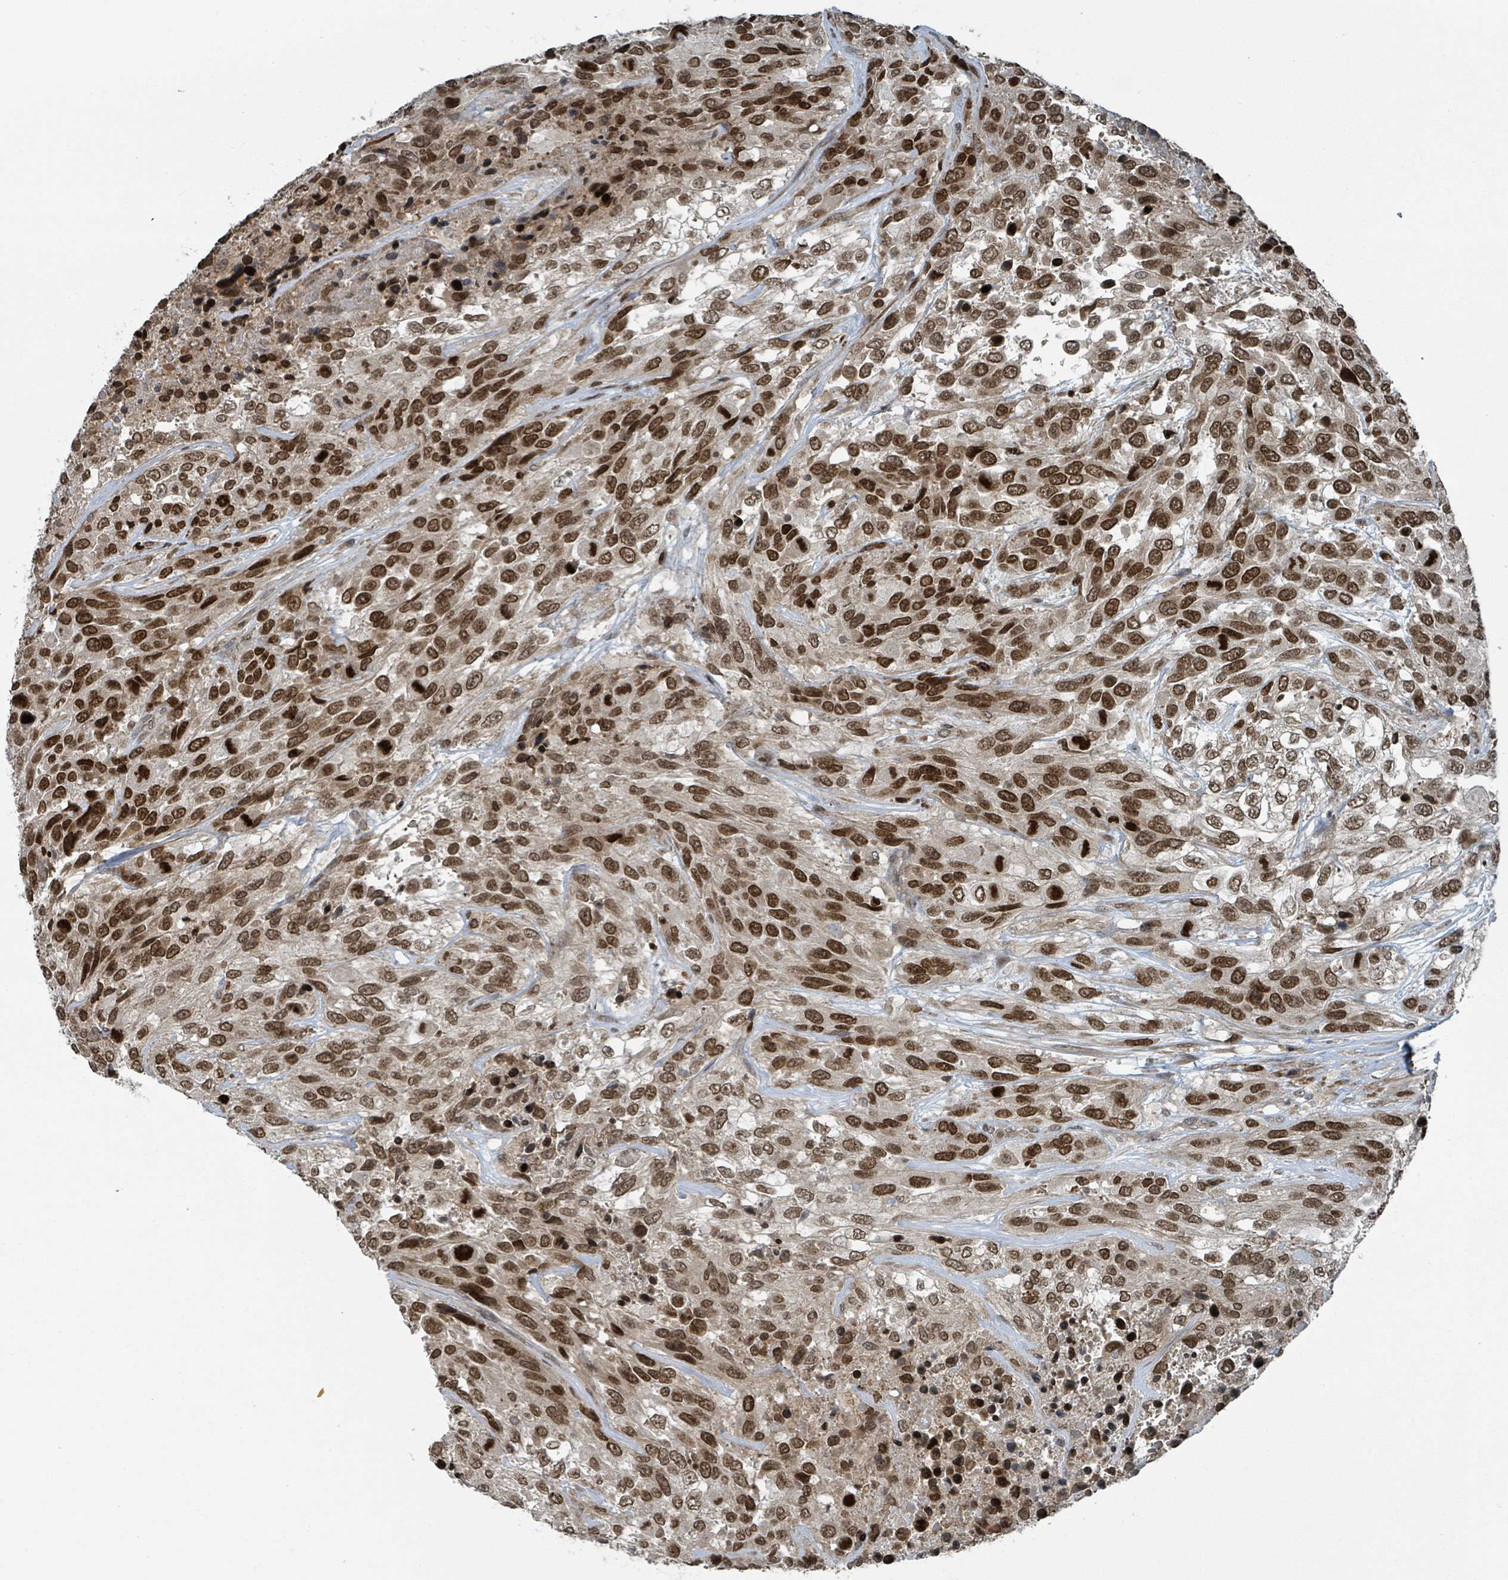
{"staining": {"intensity": "strong", "quantity": ">75%", "location": "nuclear"}, "tissue": "urothelial cancer", "cell_type": "Tumor cells", "image_type": "cancer", "snomed": [{"axis": "morphology", "description": "Urothelial carcinoma, High grade"}, {"axis": "topography", "description": "Urinary bladder"}], "caption": "Immunohistochemistry (IHC) of human urothelial carcinoma (high-grade) exhibits high levels of strong nuclear positivity in approximately >75% of tumor cells.", "gene": "PHIP", "patient": {"sex": "female", "age": 70}}